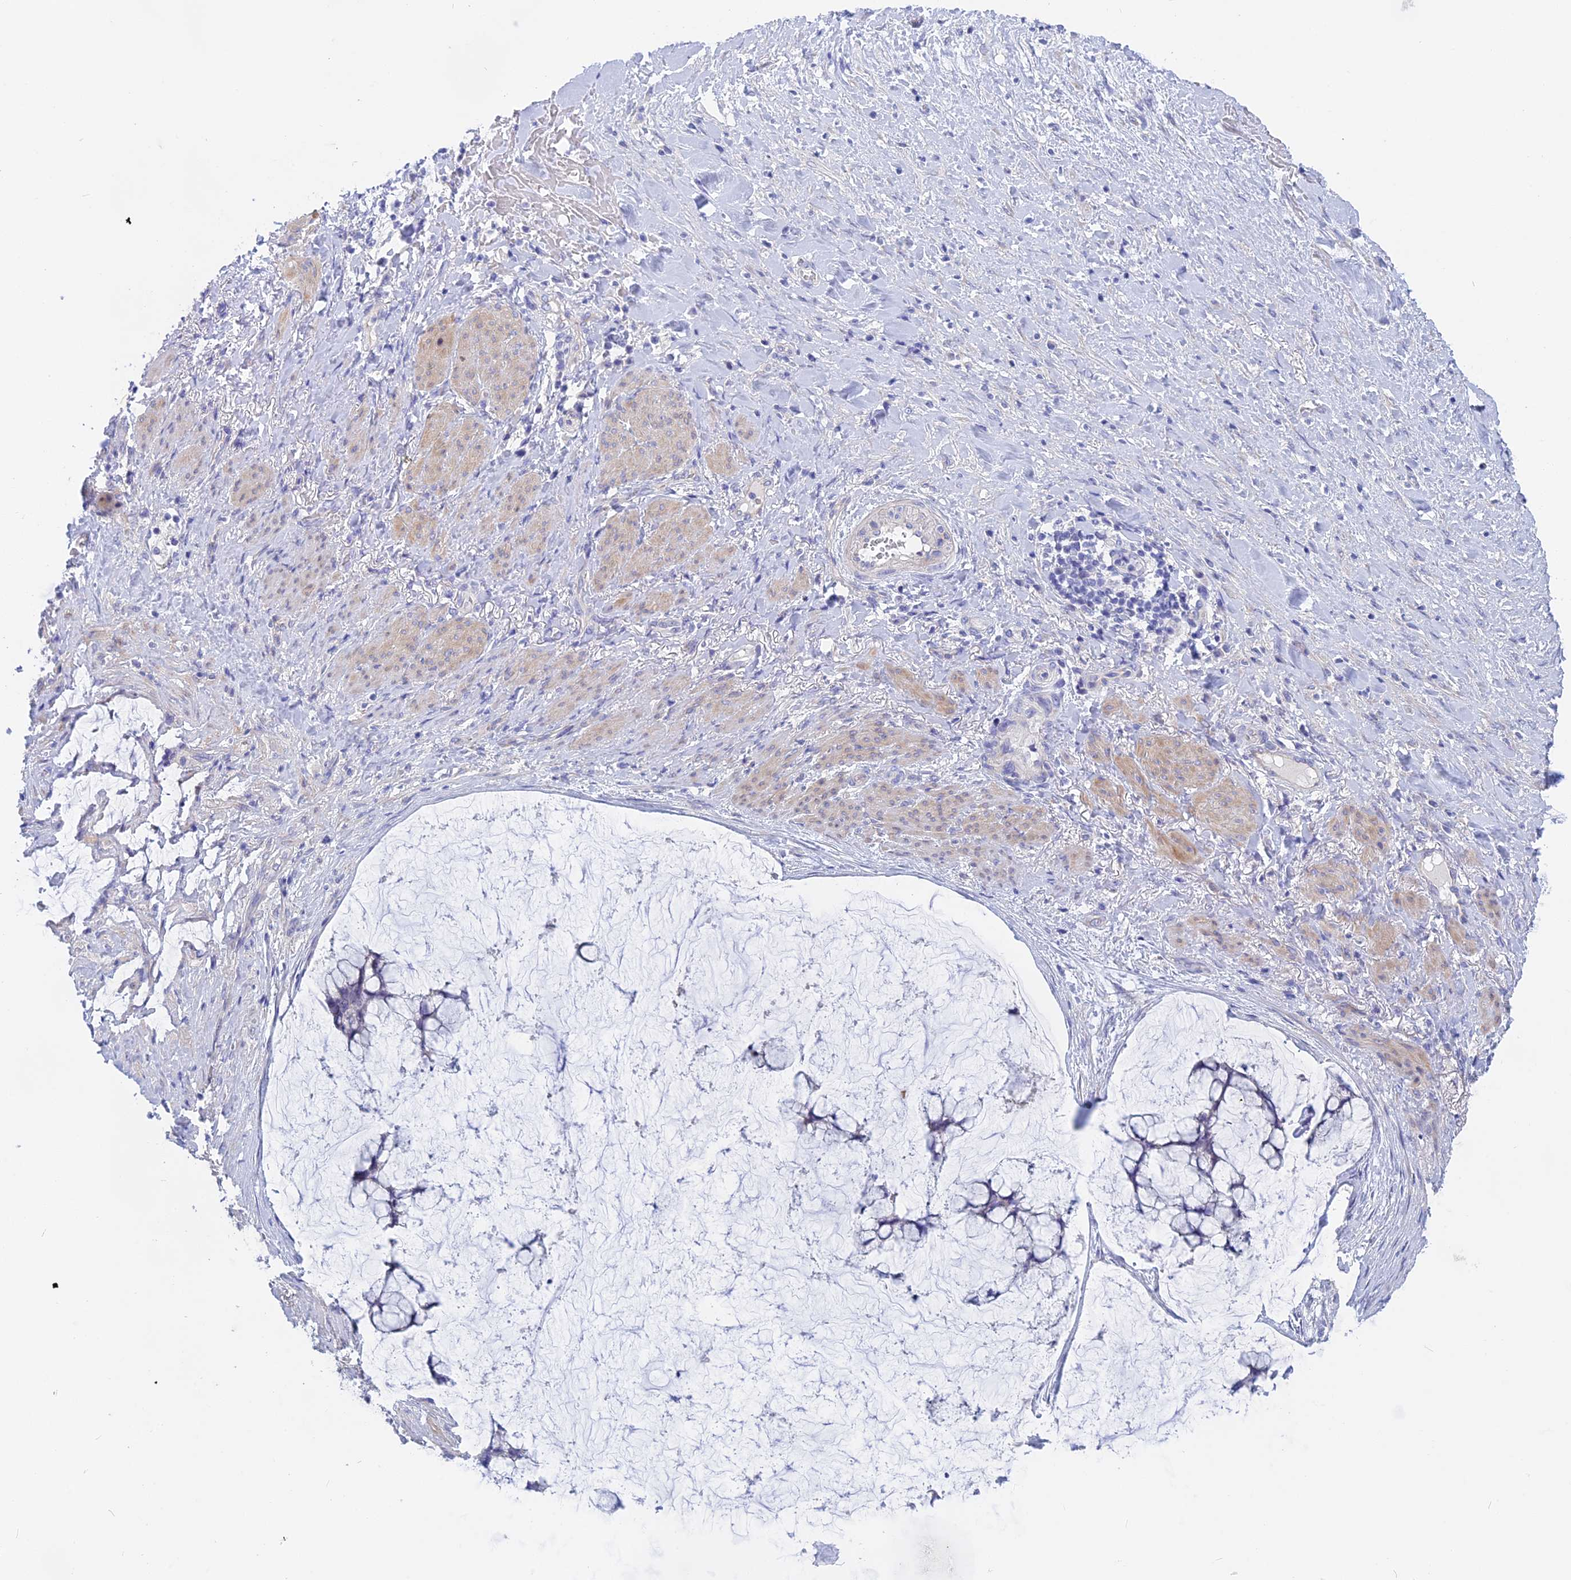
{"staining": {"intensity": "negative", "quantity": "none", "location": "none"}, "tissue": "ovarian cancer", "cell_type": "Tumor cells", "image_type": "cancer", "snomed": [{"axis": "morphology", "description": "Cystadenocarcinoma, mucinous, NOS"}, {"axis": "topography", "description": "Ovary"}], "caption": "Histopathology image shows no protein staining in tumor cells of ovarian cancer tissue.", "gene": "GLB1L", "patient": {"sex": "female", "age": 42}}